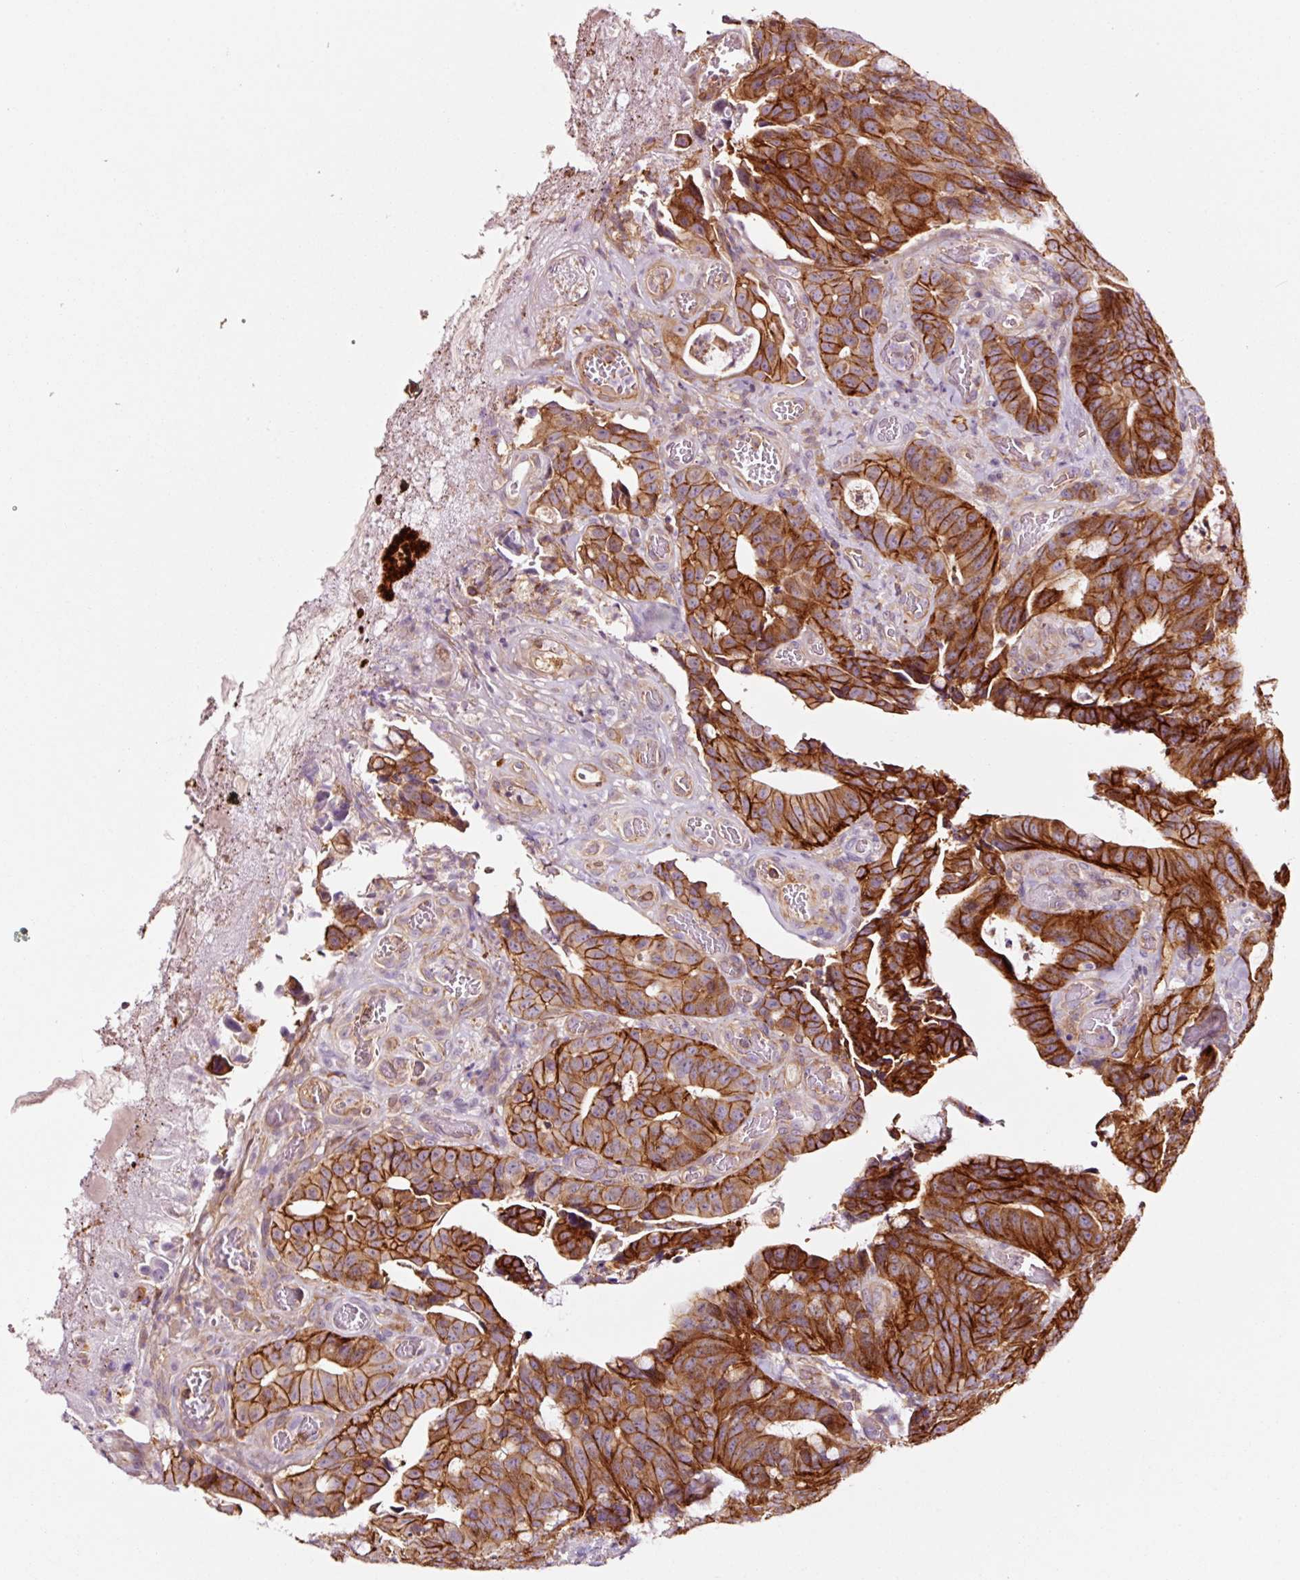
{"staining": {"intensity": "strong", "quantity": ">75%", "location": "cytoplasmic/membranous"}, "tissue": "colorectal cancer", "cell_type": "Tumor cells", "image_type": "cancer", "snomed": [{"axis": "morphology", "description": "Adenocarcinoma, NOS"}, {"axis": "topography", "description": "Colon"}], "caption": "An immunohistochemistry micrograph of neoplastic tissue is shown. Protein staining in brown highlights strong cytoplasmic/membranous positivity in colorectal adenocarcinoma within tumor cells.", "gene": "ADD3", "patient": {"sex": "female", "age": 82}}